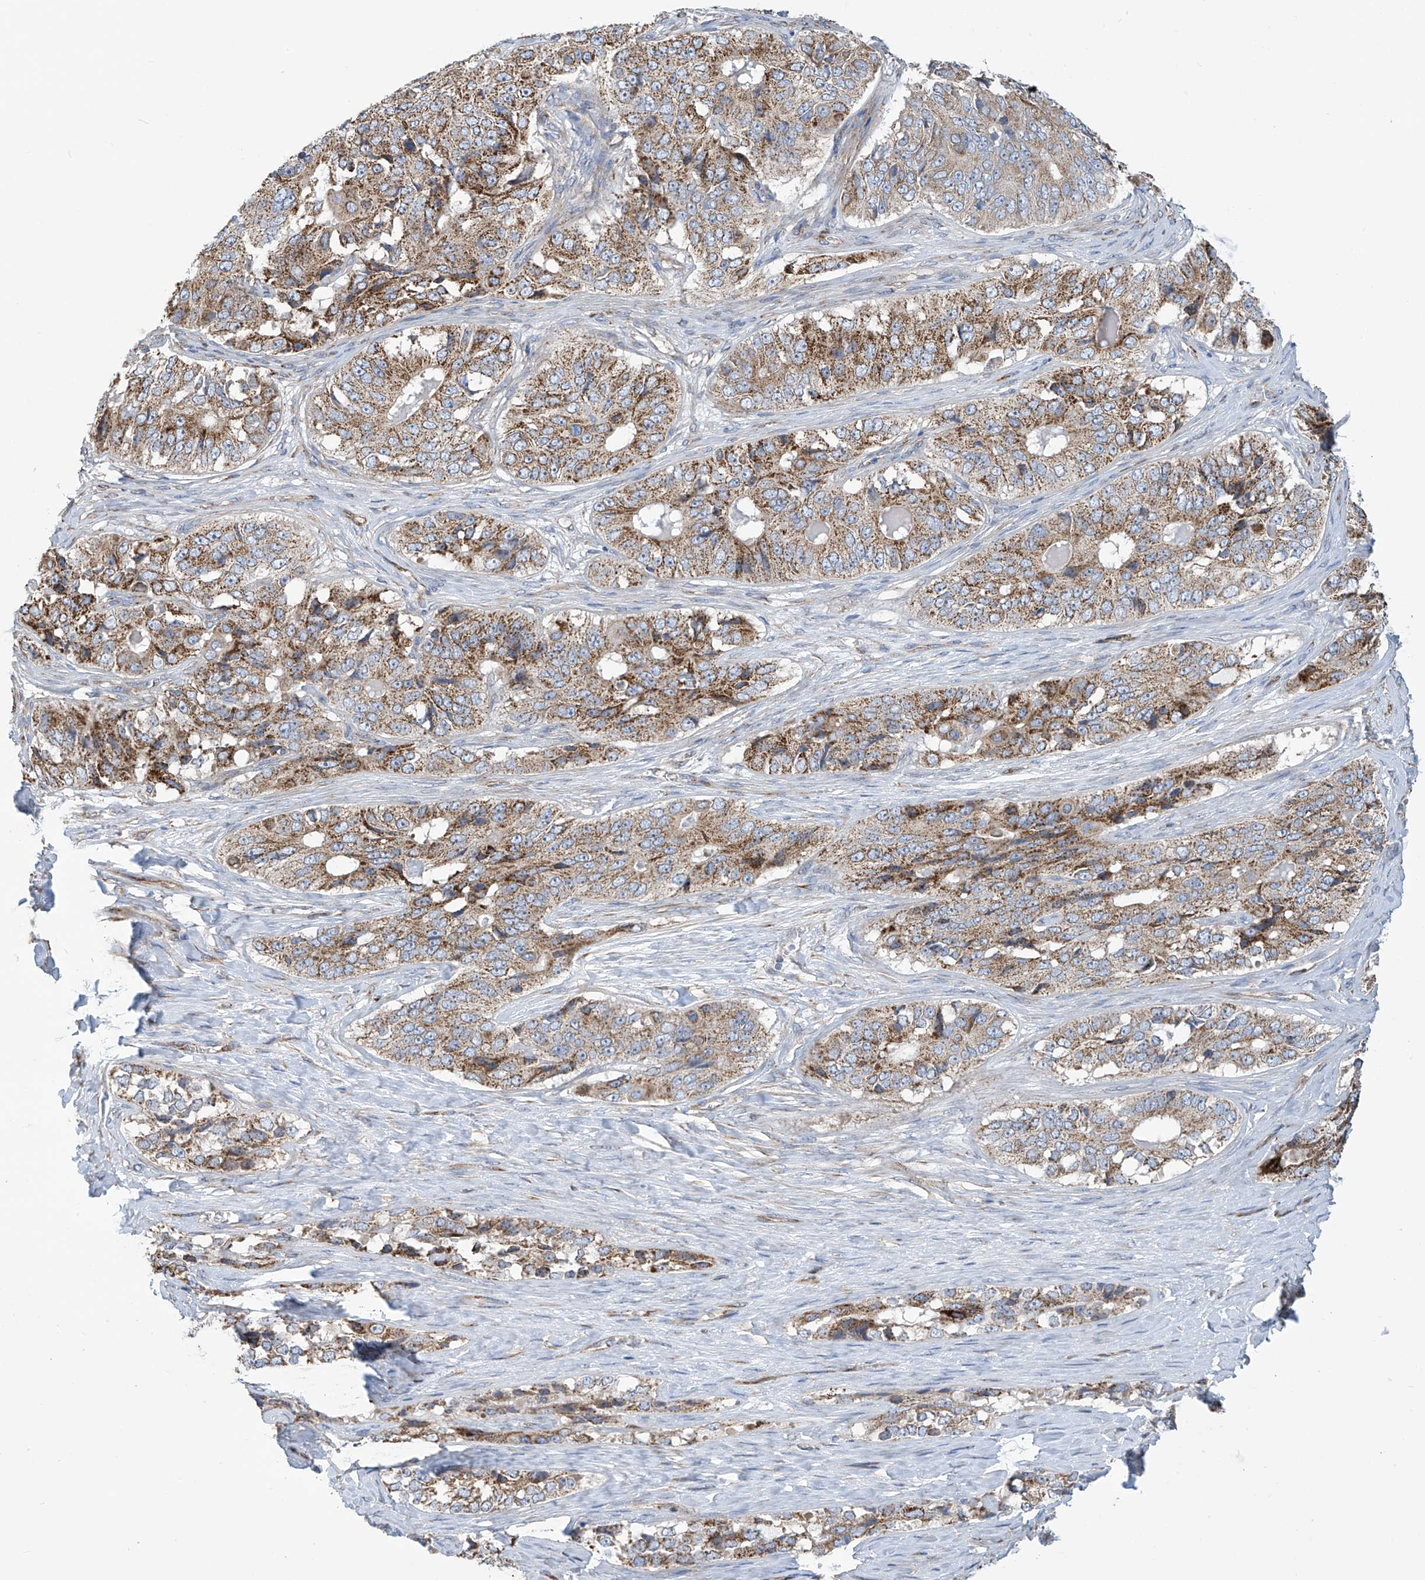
{"staining": {"intensity": "moderate", "quantity": ">75%", "location": "cytoplasmic/membranous"}, "tissue": "ovarian cancer", "cell_type": "Tumor cells", "image_type": "cancer", "snomed": [{"axis": "morphology", "description": "Carcinoma, endometroid"}, {"axis": "topography", "description": "Ovary"}], "caption": "Immunohistochemistry of human ovarian endometroid carcinoma reveals medium levels of moderate cytoplasmic/membranous positivity in approximately >75% of tumor cells.", "gene": "EIF5B", "patient": {"sex": "female", "age": 51}}